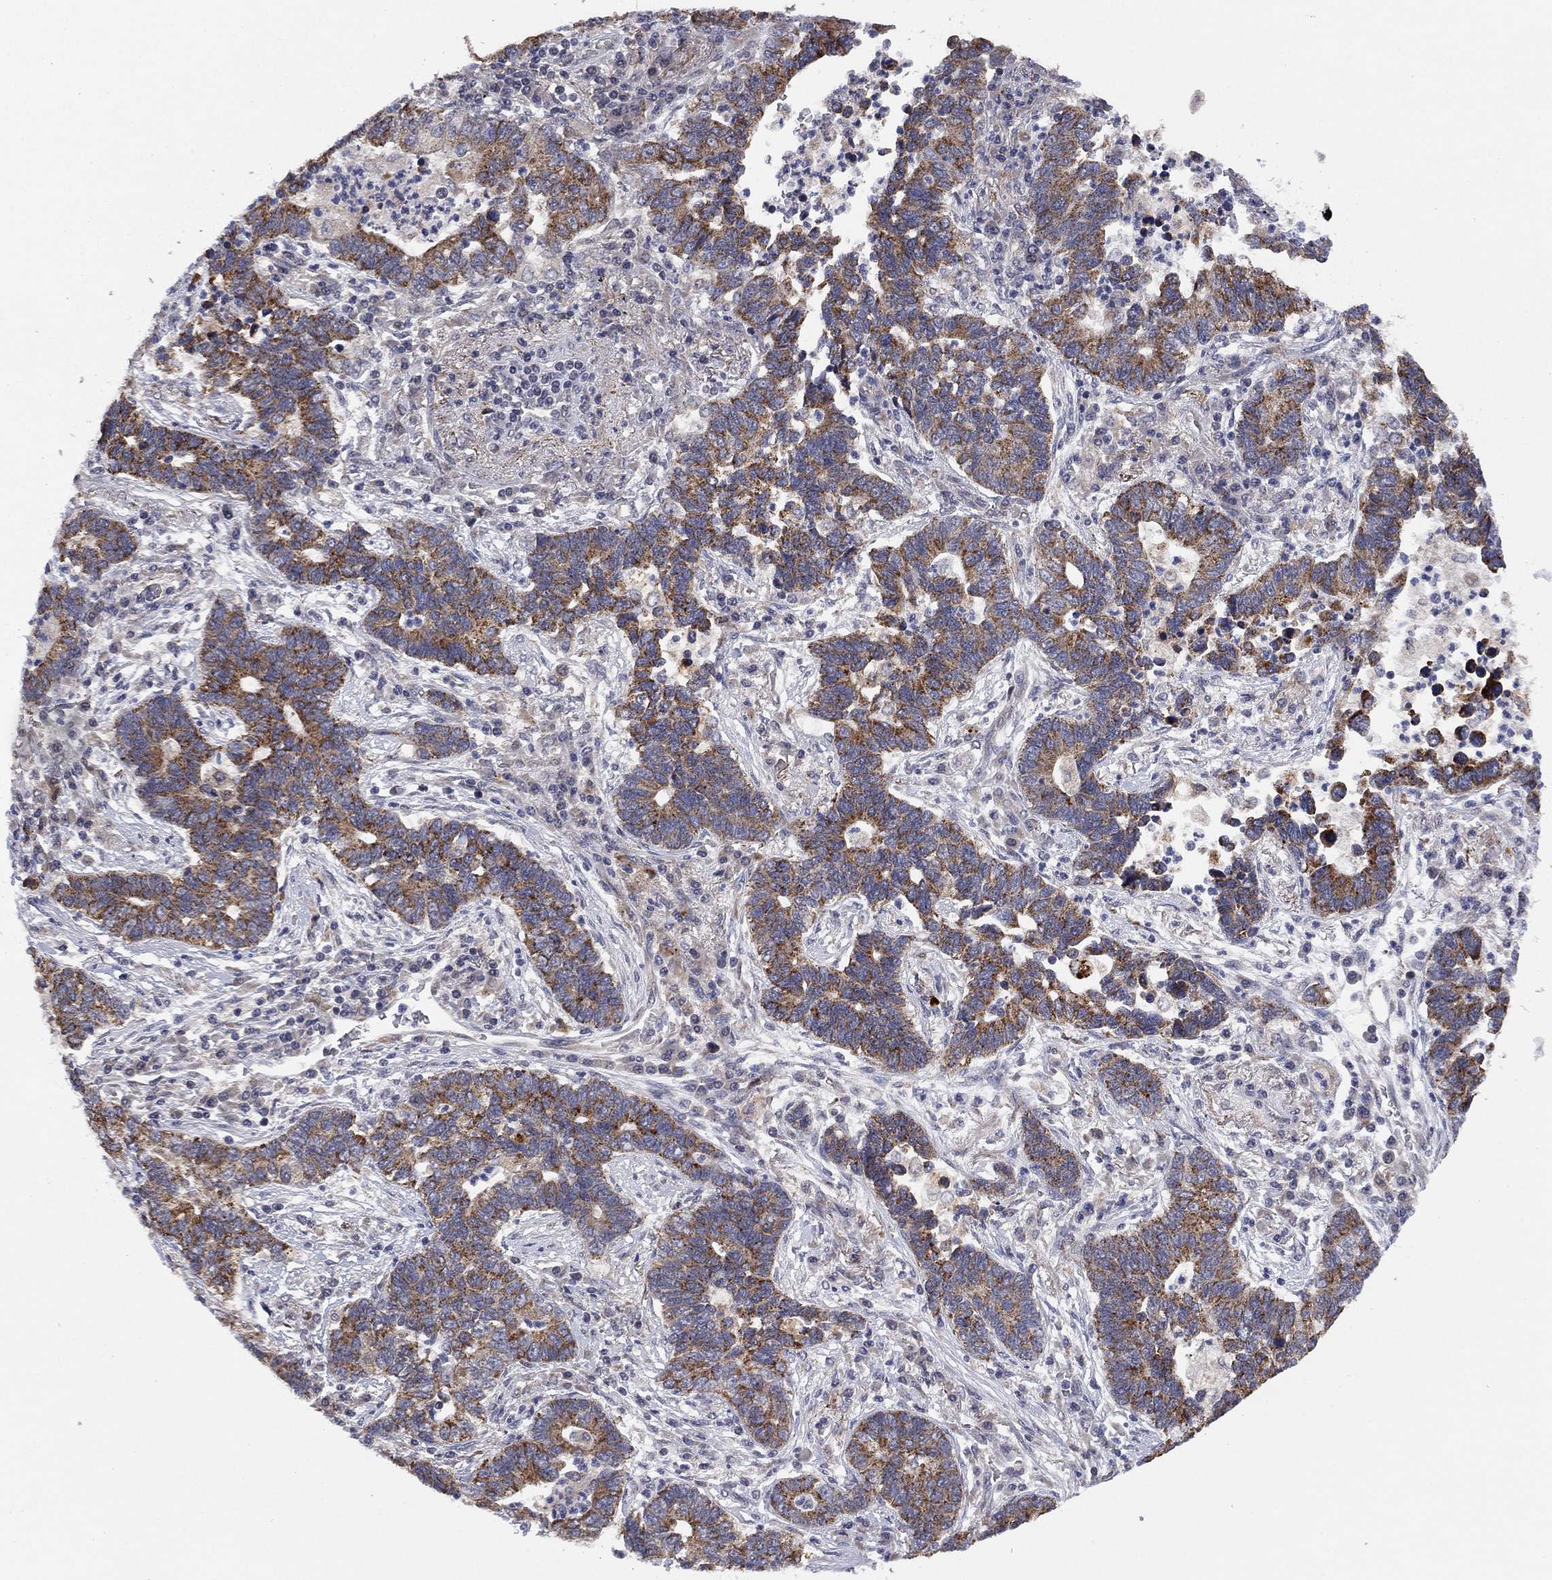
{"staining": {"intensity": "moderate", "quantity": "25%-75%", "location": "cytoplasmic/membranous"}, "tissue": "lung cancer", "cell_type": "Tumor cells", "image_type": "cancer", "snomed": [{"axis": "morphology", "description": "Adenocarcinoma, NOS"}, {"axis": "topography", "description": "Lung"}], "caption": "An immunohistochemistry photomicrograph of neoplastic tissue is shown. Protein staining in brown labels moderate cytoplasmic/membranous positivity in adenocarcinoma (lung) within tumor cells.", "gene": "SELENOO", "patient": {"sex": "female", "age": 57}}